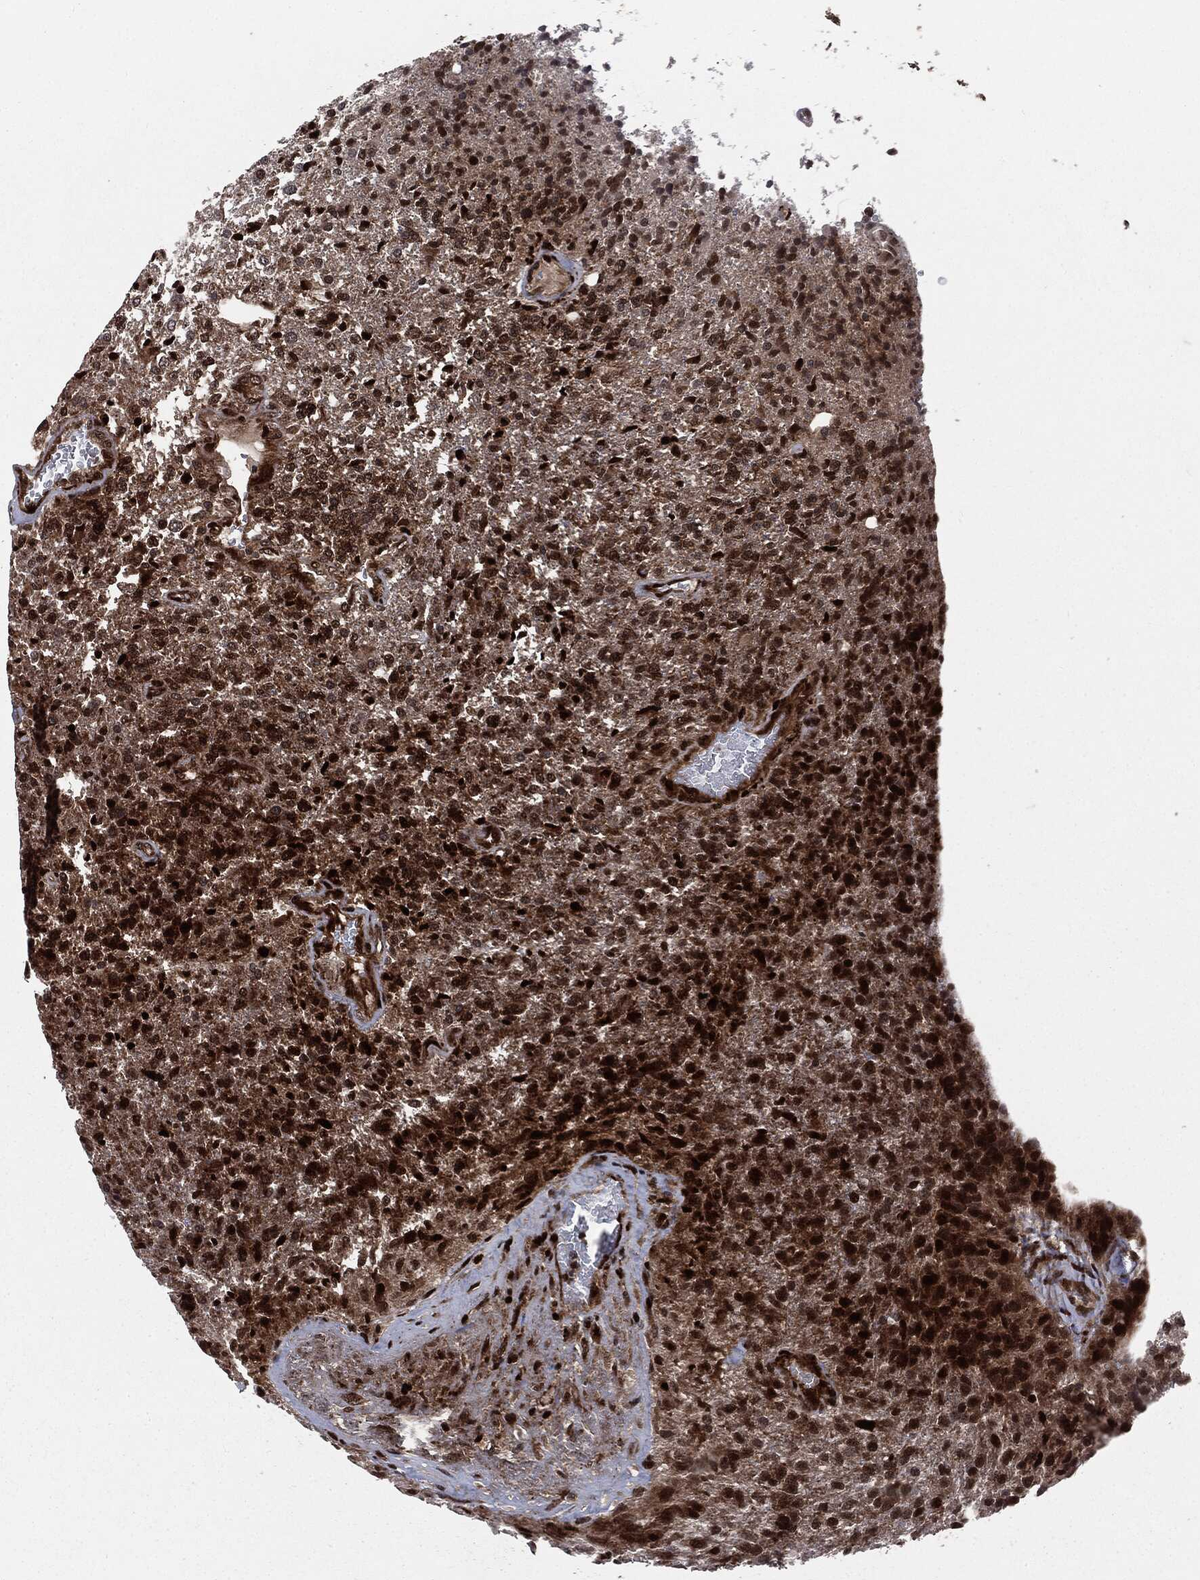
{"staining": {"intensity": "strong", "quantity": ">75%", "location": "cytoplasmic/membranous,nuclear"}, "tissue": "glioma", "cell_type": "Tumor cells", "image_type": "cancer", "snomed": [{"axis": "morphology", "description": "Glioma, malignant, High grade"}, {"axis": "topography", "description": "Brain"}], "caption": "Immunohistochemistry image of human glioma stained for a protein (brown), which shows high levels of strong cytoplasmic/membranous and nuclear staining in about >75% of tumor cells.", "gene": "SMAD4", "patient": {"sex": "male", "age": 56}}